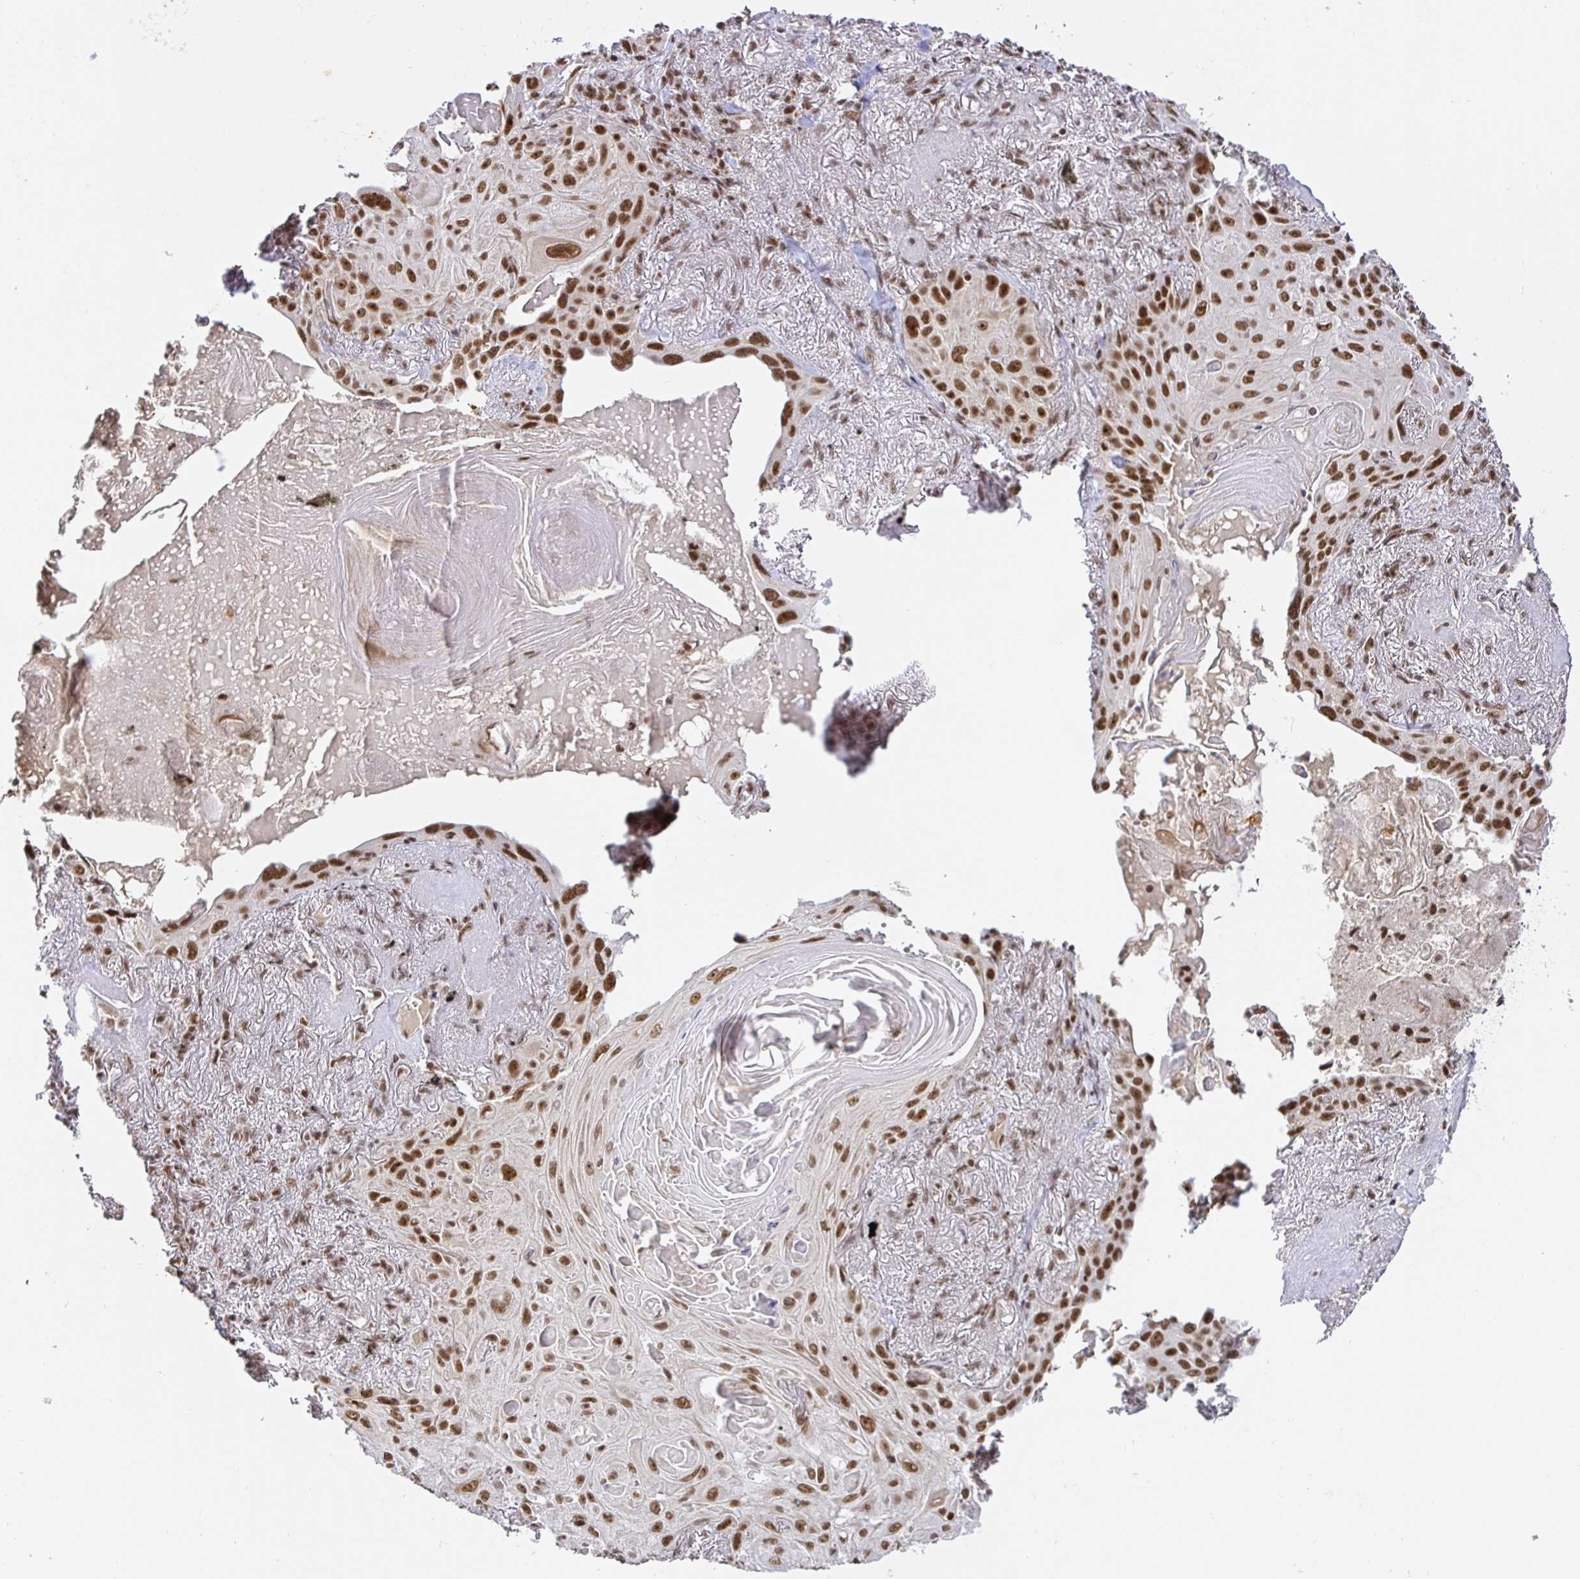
{"staining": {"intensity": "moderate", "quantity": ">75%", "location": "nuclear"}, "tissue": "lung cancer", "cell_type": "Tumor cells", "image_type": "cancer", "snomed": [{"axis": "morphology", "description": "Squamous cell carcinoma, NOS"}, {"axis": "topography", "description": "Lung"}], "caption": "There is medium levels of moderate nuclear staining in tumor cells of lung squamous cell carcinoma, as demonstrated by immunohistochemical staining (brown color).", "gene": "USF1", "patient": {"sex": "male", "age": 79}}